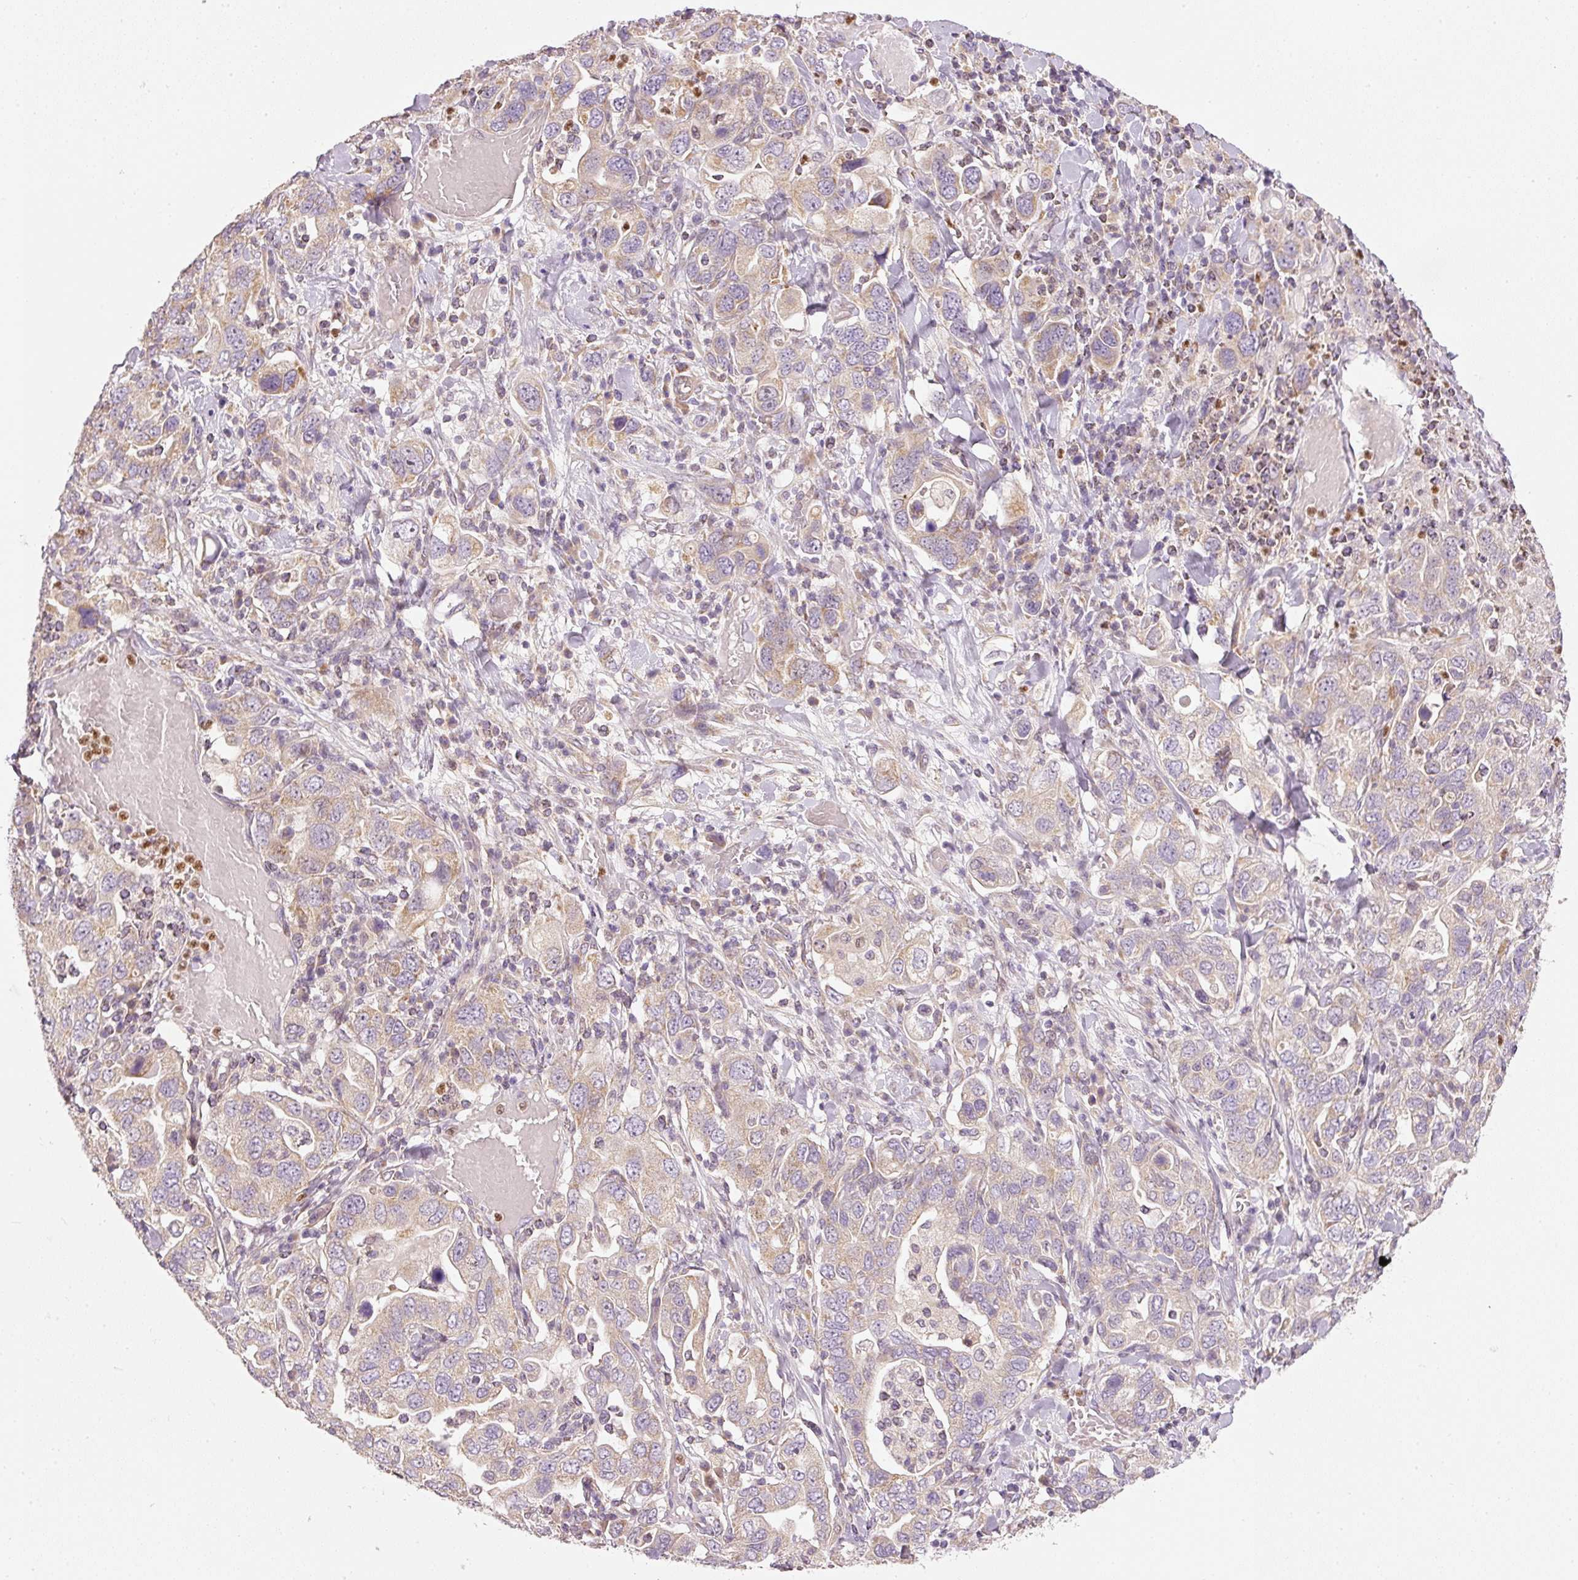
{"staining": {"intensity": "weak", "quantity": ">75%", "location": "cytoplasmic/membranous"}, "tissue": "stomach cancer", "cell_type": "Tumor cells", "image_type": "cancer", "snomed": [{"axis": "morphology", "description": "Adenocarcinoma, NOS"}, {"axis": "topography", "description": "Stomach, upper"}, {"axis": "topography", "description": "Stomach"}], "caption": "The photomicrograph shows immunohistochemical staining of stomach adenocarcinoma. There is weak cytoplasmic/membranous expression is present in about >75% of tumor cells.", "gene": "MTHFD1L", "patient": {"sex": "male", "age": 62}}